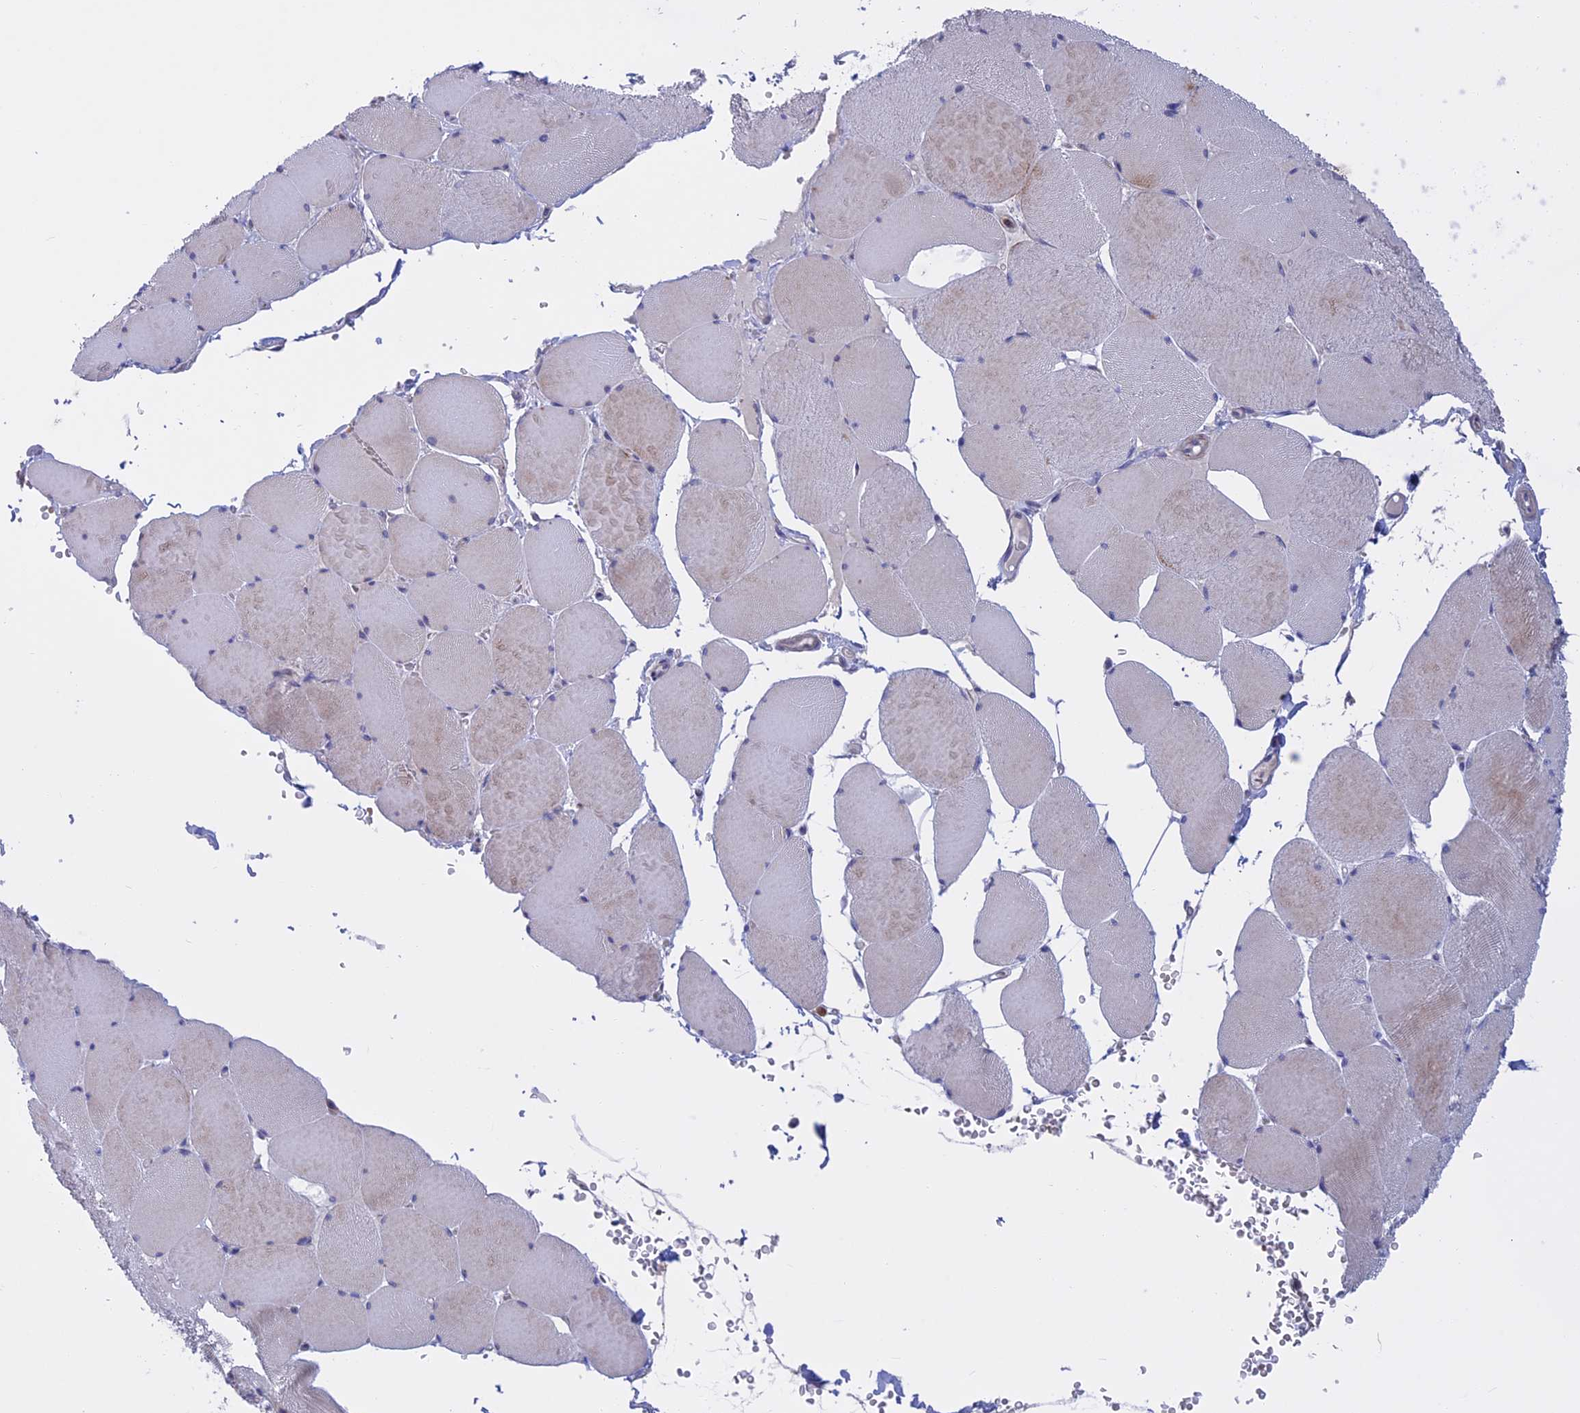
{"staining": {"intensity": "weak", "quantity": "25%-75%", "location": "cytoplasmic/membranous"}, "tissue": "skeletal muscle", "cell_type": "Myocytes", "image_type": "normal", "snomed": [{"axis": "morphology", "description": "Normal tissue, NOS"}, {"axis": "topography", "description": "Skeletal muscle"}, {"axis": "topography", "description": "Head-Neck"}], "caption": "A photomicrograph showing weak cytoplasmic/membranous expression in approximately 25%-75% of myocytes in normal skeletal muscle, as visualized by brown immunohistochemical staining.", "gene": "SLC2A6", "patient": {"sex": "male", "age": 66}}